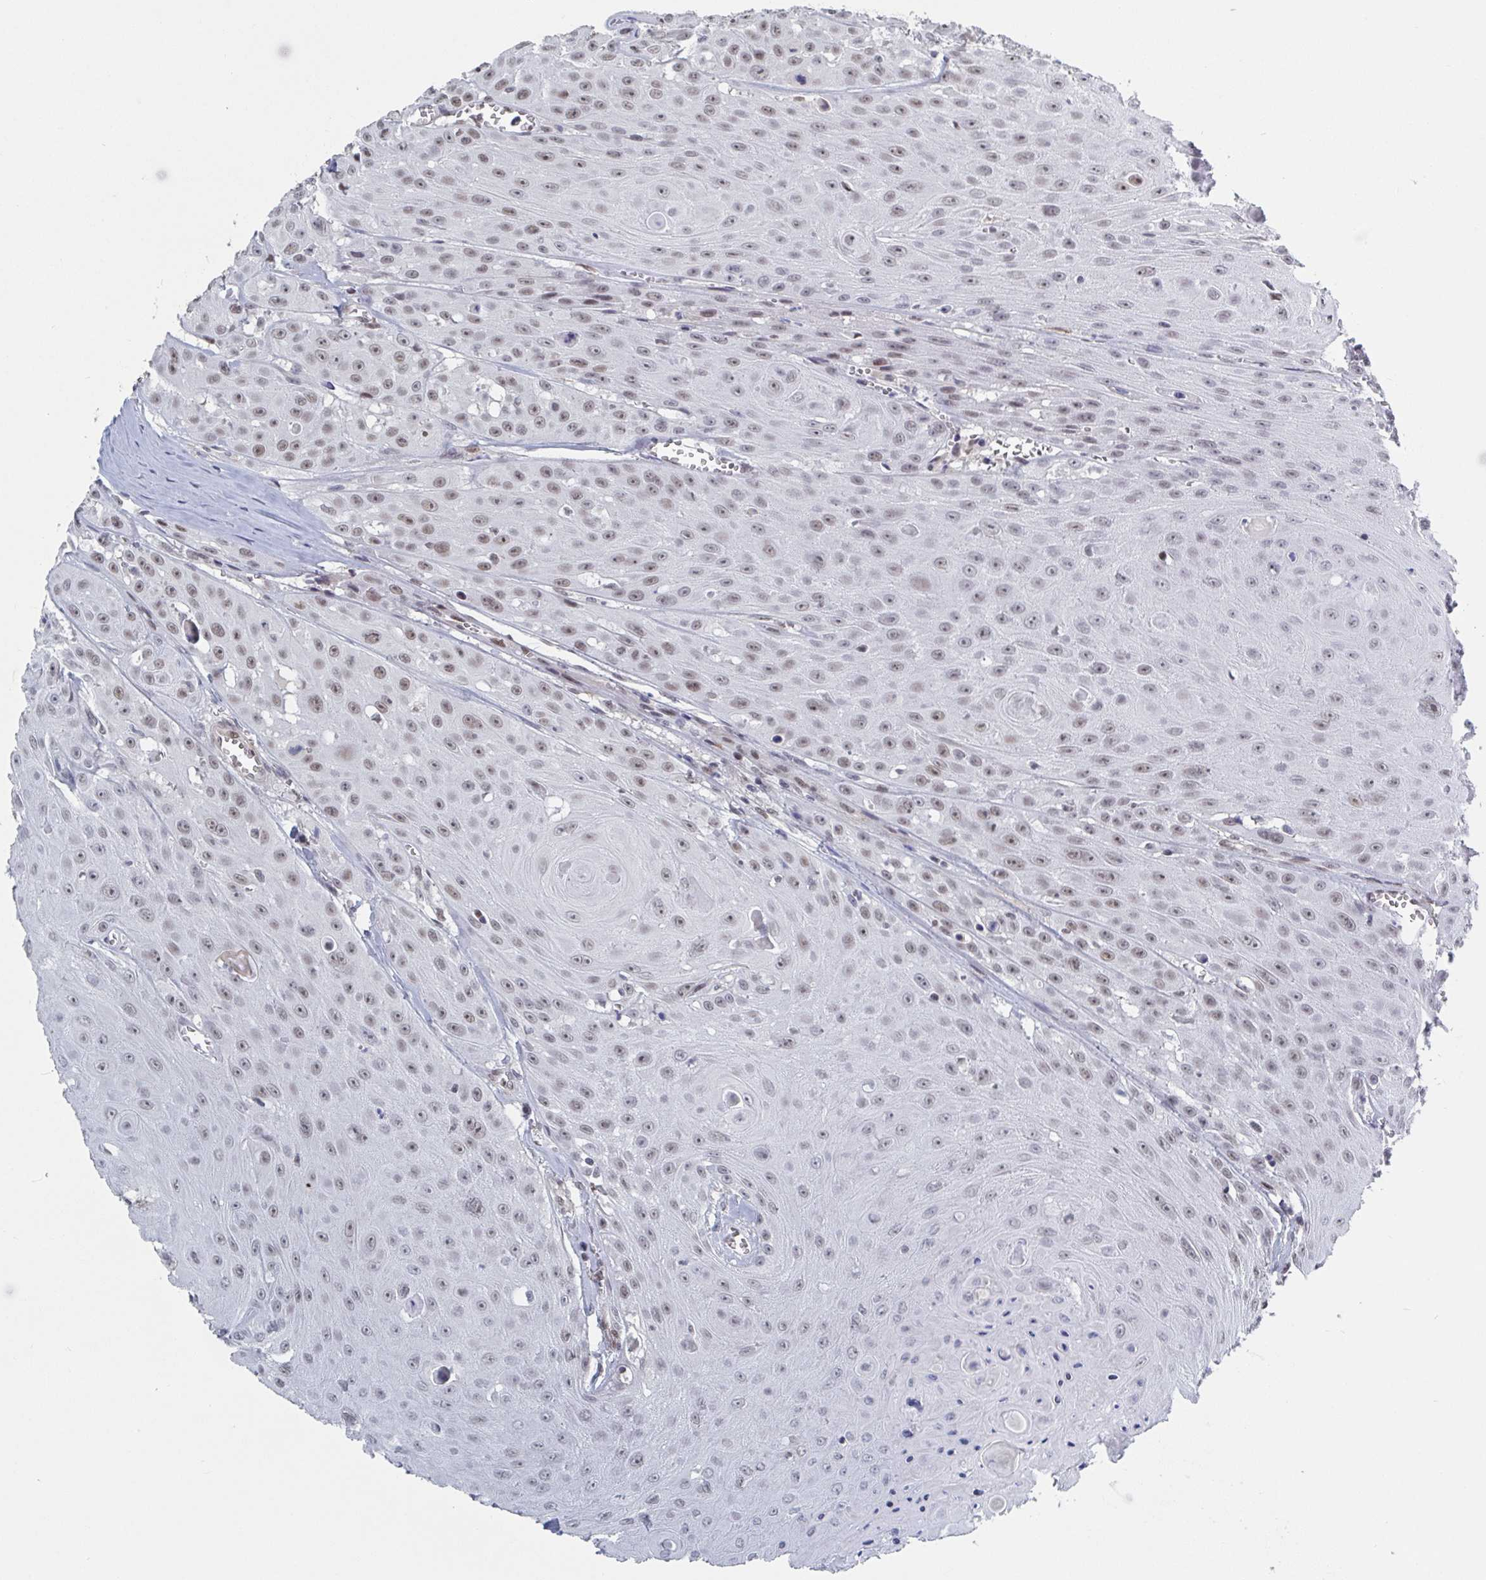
{"staining": {"intensity": "weak", "quantity": ">75%", "location": "nuclear"}, "tissue": "head and neck cancer", "cell_type": "Tumor cells", "image_type": "cancer", "snomed": [{"axis": "morphology", "description": "Squamous cell carcinoma, NOS"}, {"axis": "topography", "description": "Oral tissue"}, {"axis": "topography", "description": "Head-Neck"}], "caption": "Protein analysis of head and neck squamous cell carcinoma tissue reveals weak nuclear expression in approximately >75% of tumor cells.", "gene": "BCL7B", "patient": {"sex": "male", "age": 81}}